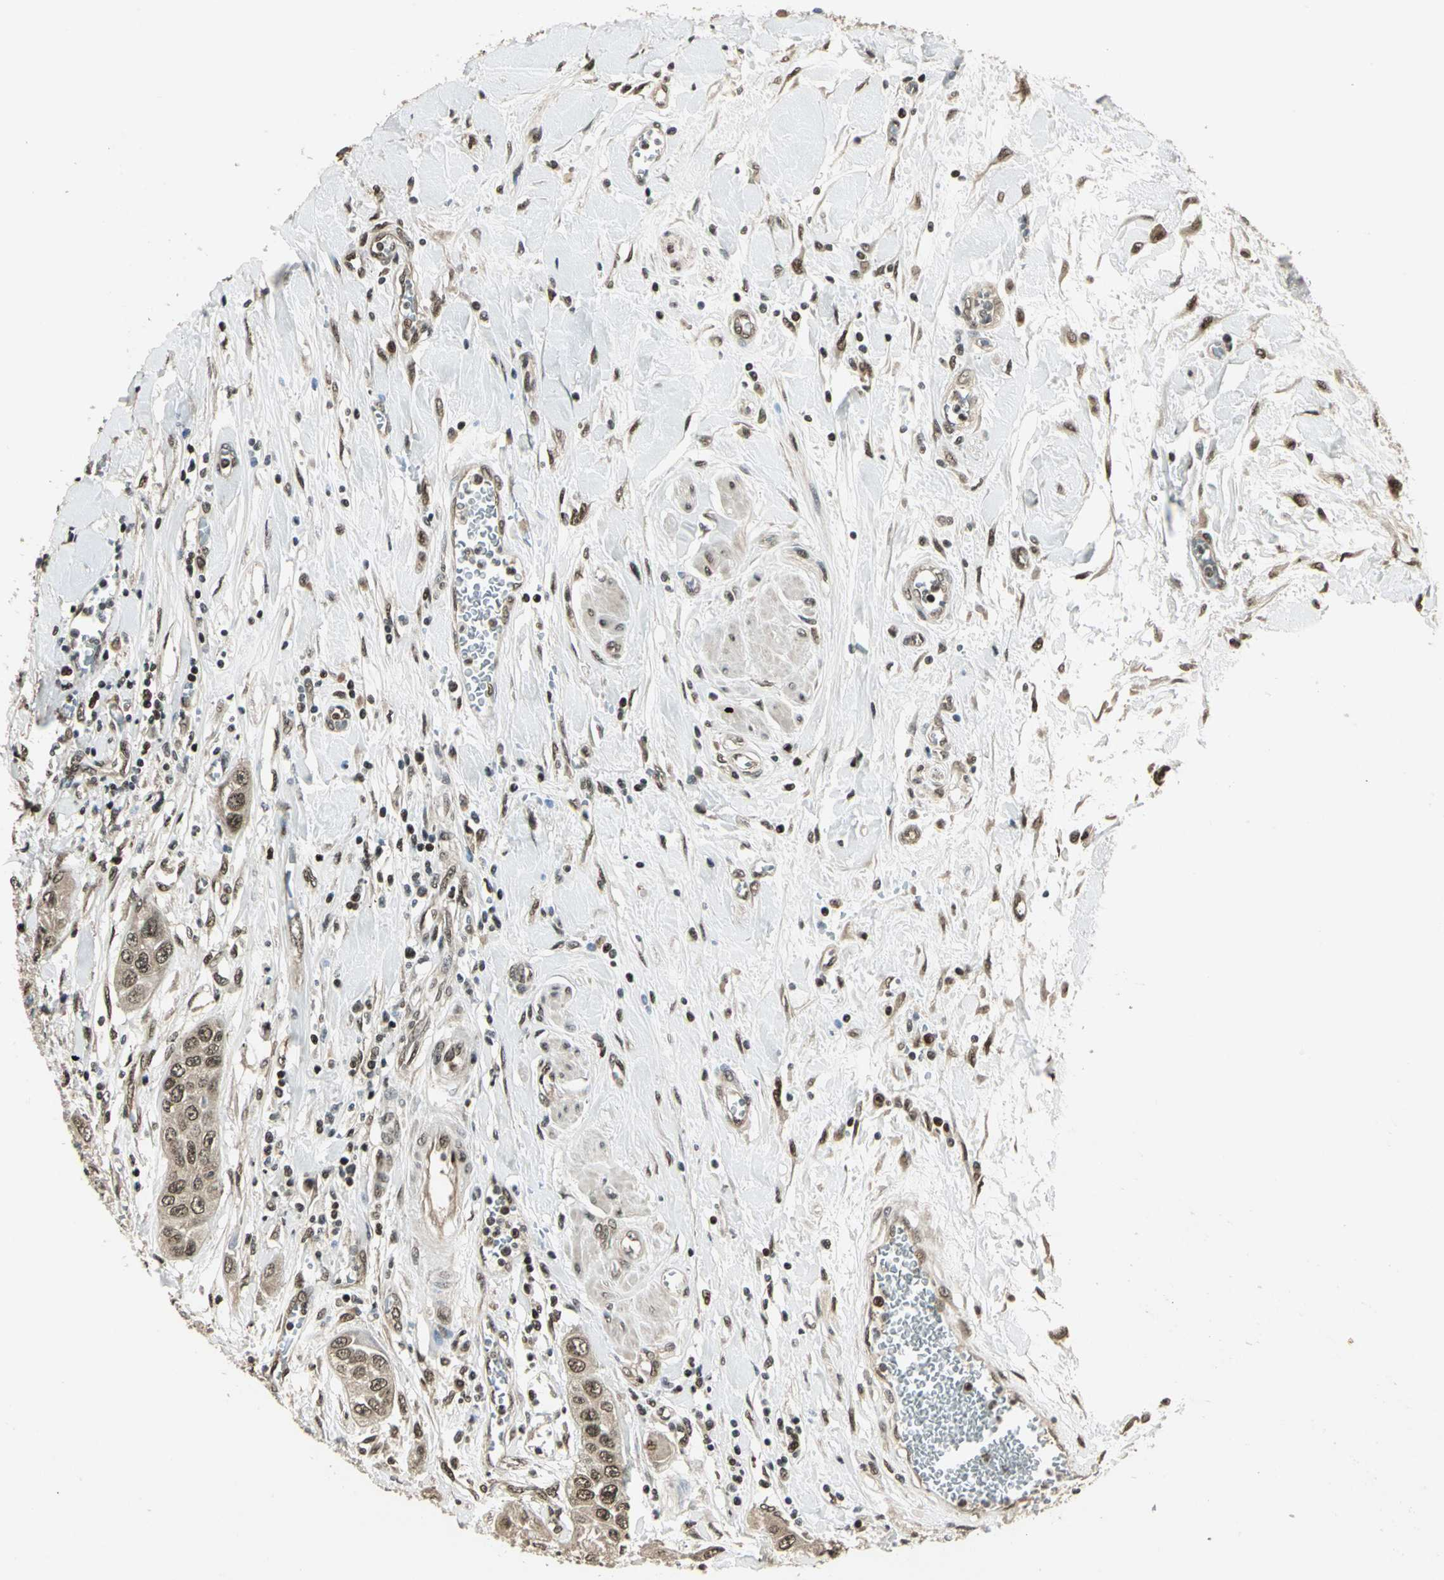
{"staining": {"intensity": "weak", "quantity": ">75%", "location": "cytoplasmic/membranous,nuclear"}, "tissue": "pancreatic cancer", "cell_type": "Tumor cells", "image_type": "cancer", "snomed": [{"axis": "morphology", "description": "Adenocarcinoma, NOS"}, {"axis": "topography", "description": "Pancreas"}], "caption": "Adenocarcinoma (pancreatic) stained with immunohistochemistry reveals weak cytoplasmic/membranous and nuclear positivity in approximately >75% of tumor cells.", "gene": "PSMC3", "patient": {"sex": "female", "age": 70}}